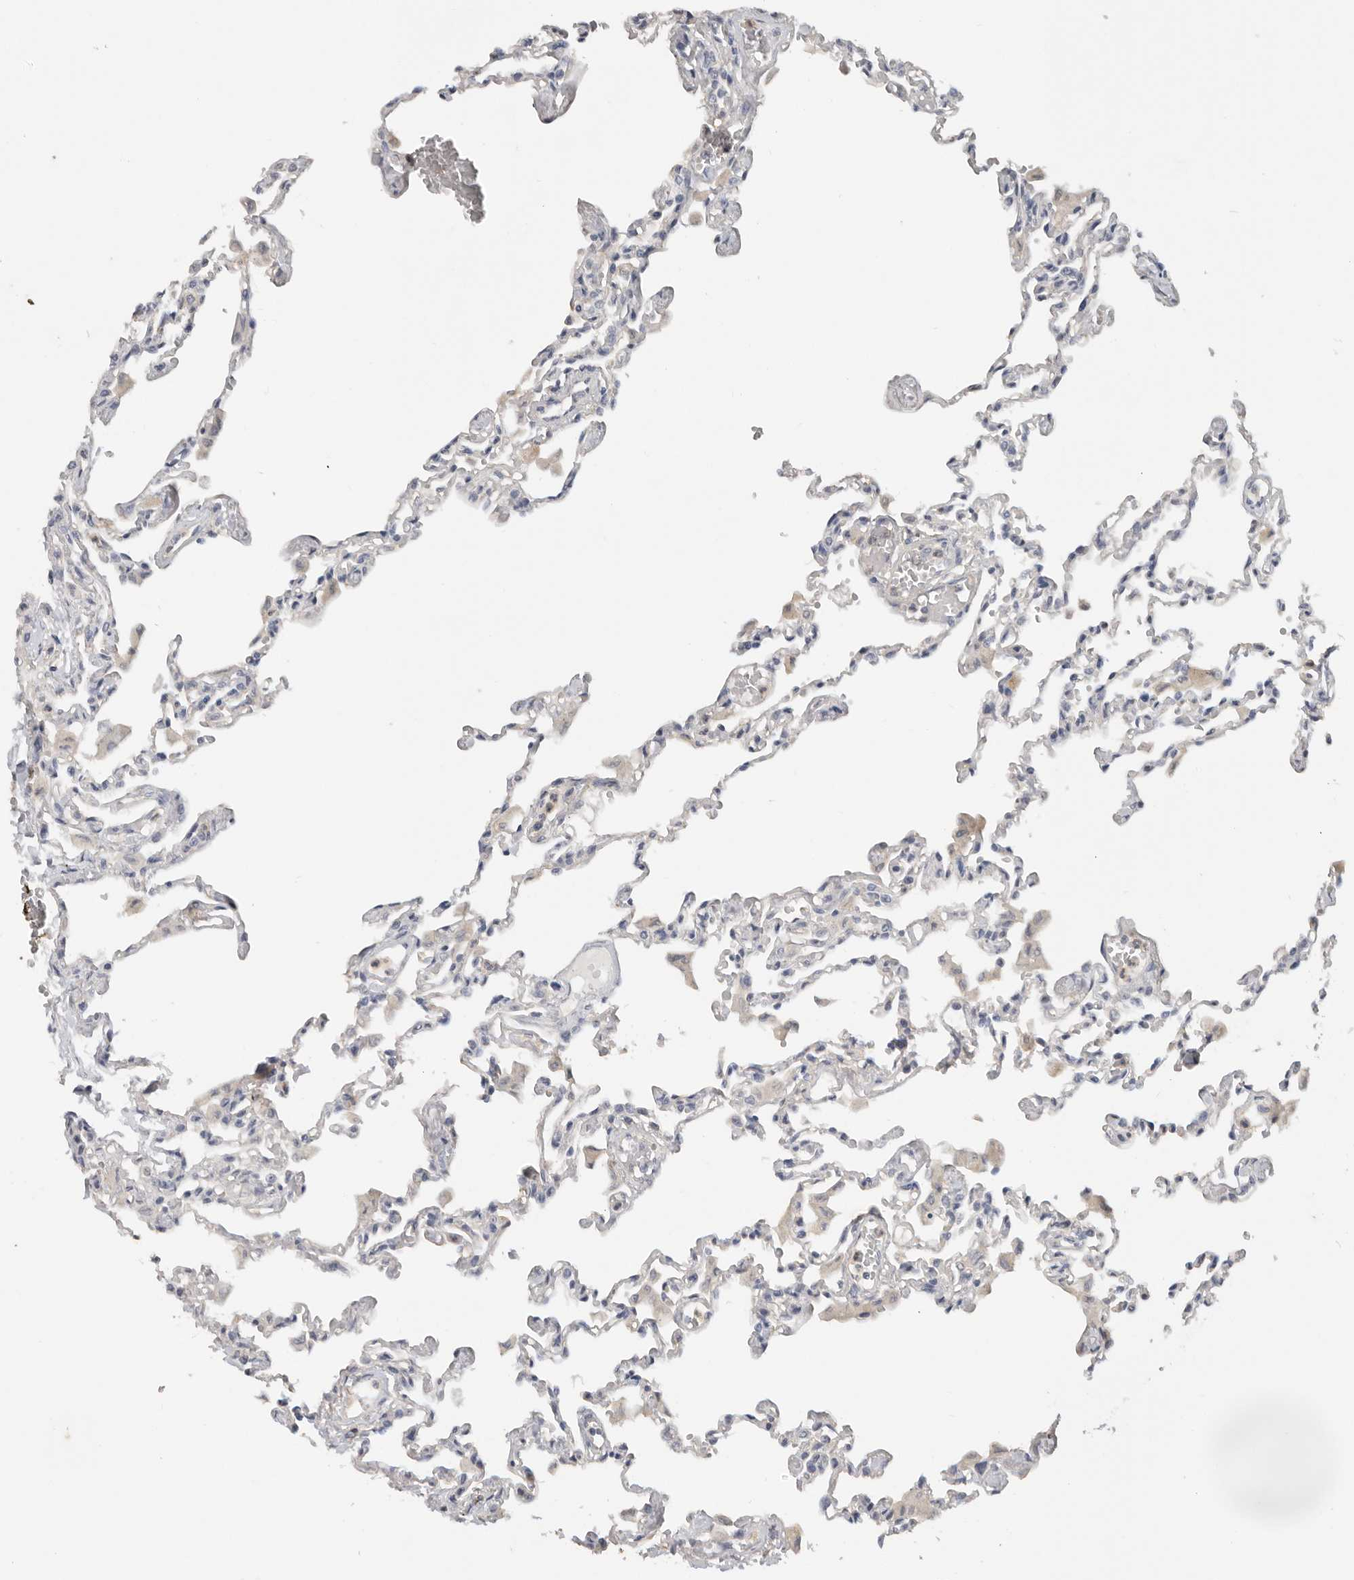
{"staining": {"intensity": "negative", "quantity": "none", "location": "none"}, "tissue": "lung", "cell_type": "Alveolar cells", "image_type": "normal", "snomed": [{"axis": "morphology", "description": "Normal tissue, NOS"}, {"axis": "topography", "description": "Bronchus"}, {"axis": "topography", "description": "Lung"}], "caption": "Immunohistochemistry (IHC) of unremarkable lung reveals no positivity in alveolar cells. (Immunohistochemistry (IHC), brightfield microscopy, high magnification).", "gene": "WDTC1", "patient": {"sex": "female", "age": 49}}